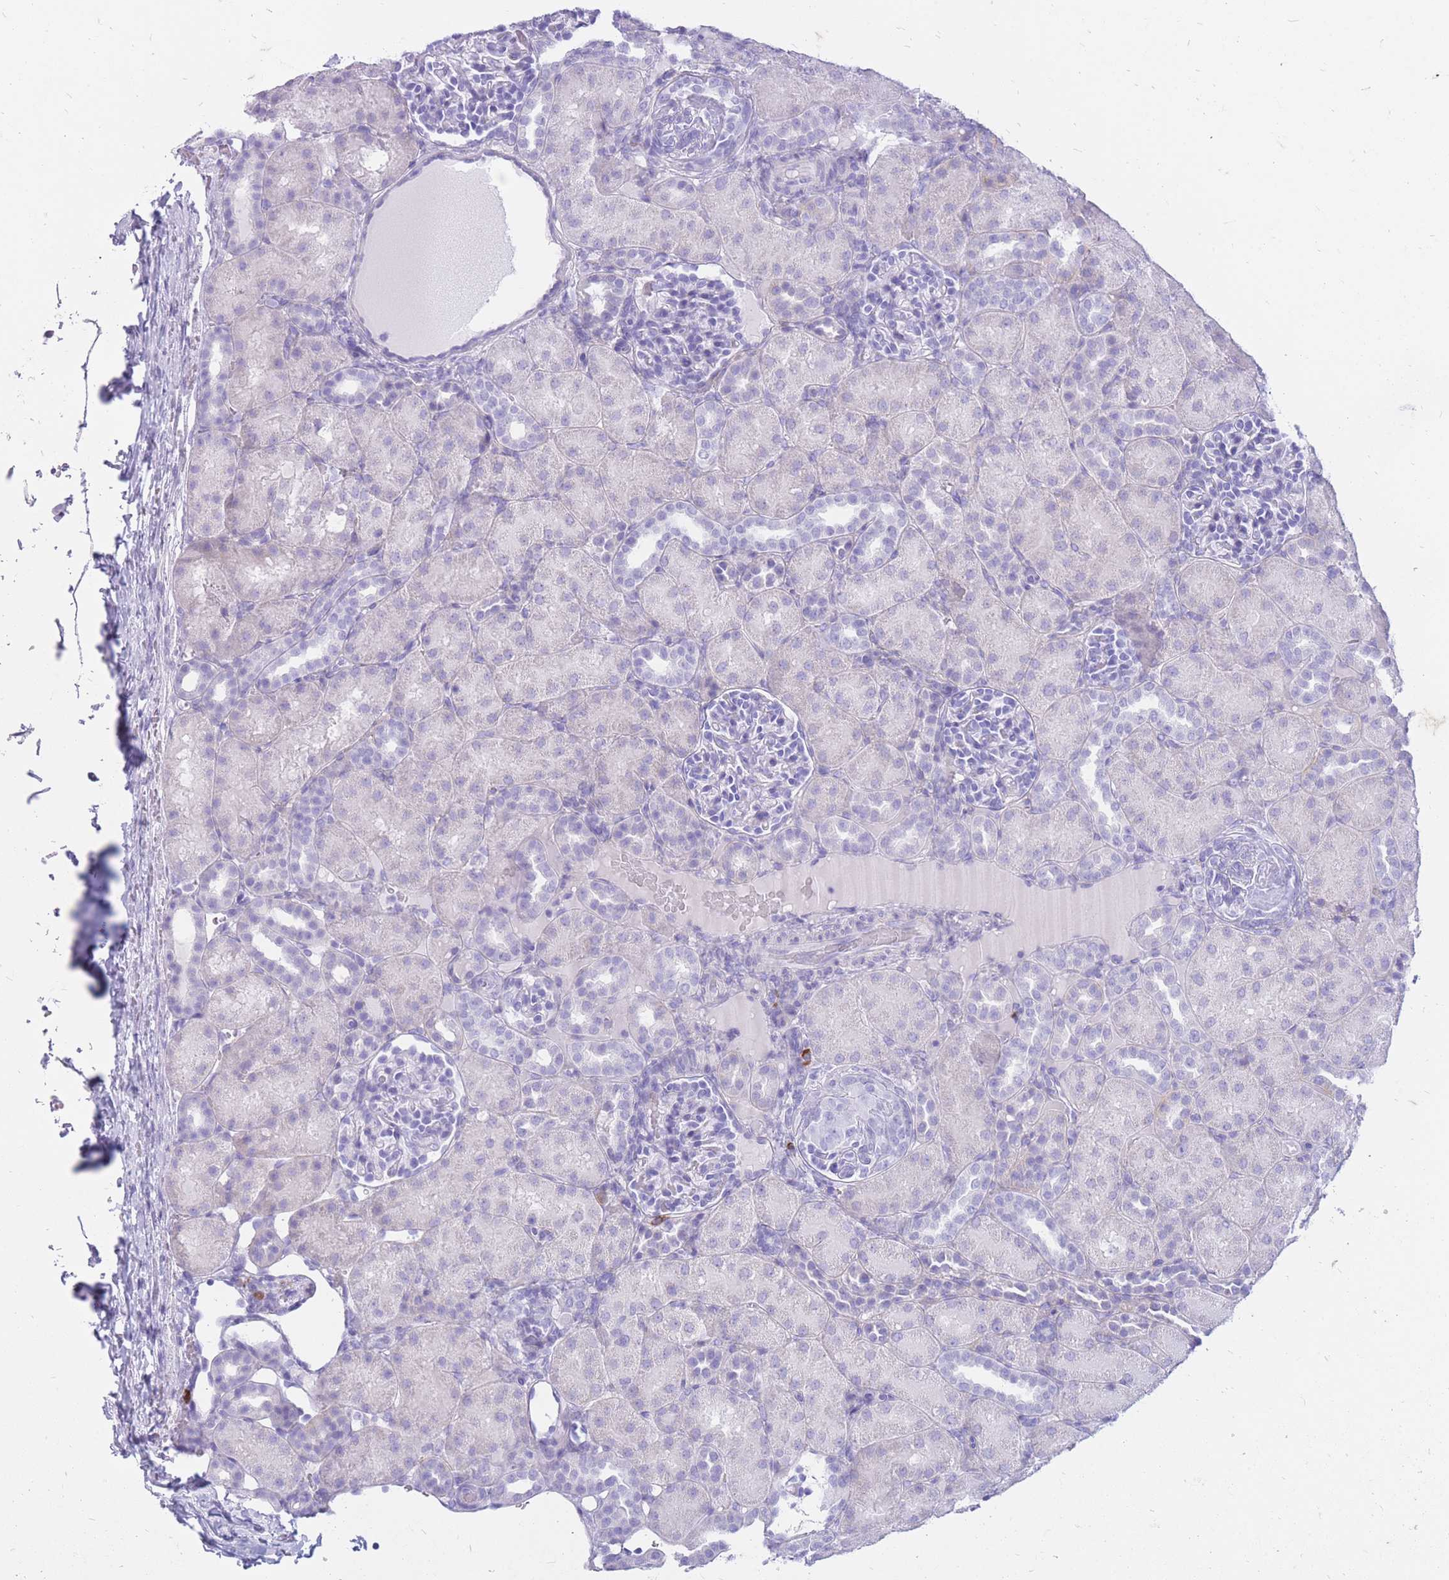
{"staining": {"intensity": "negative", "quantity": "none", "location": "none"}, "tissue": "kidney", "cell_type": "Cells in glomeruli", "image_type": "normal", "snomed": [{"axis": "morphology", "description": "Normal tissue, NOS"}, {"axis": "topography", "description": "Kidney"}], "caption": "The photomicrograph exhibits no staining of cells in glomeruli in normal kidney. (Stains: DAB (3,3'-diaminobenzidine) immunohistochemistry with hematoxylin counter stain, Microscopy: brightfield microscopy at high magnification).", "gene": "ZFP37", "patient": {"sex": "male", "age": 1}}